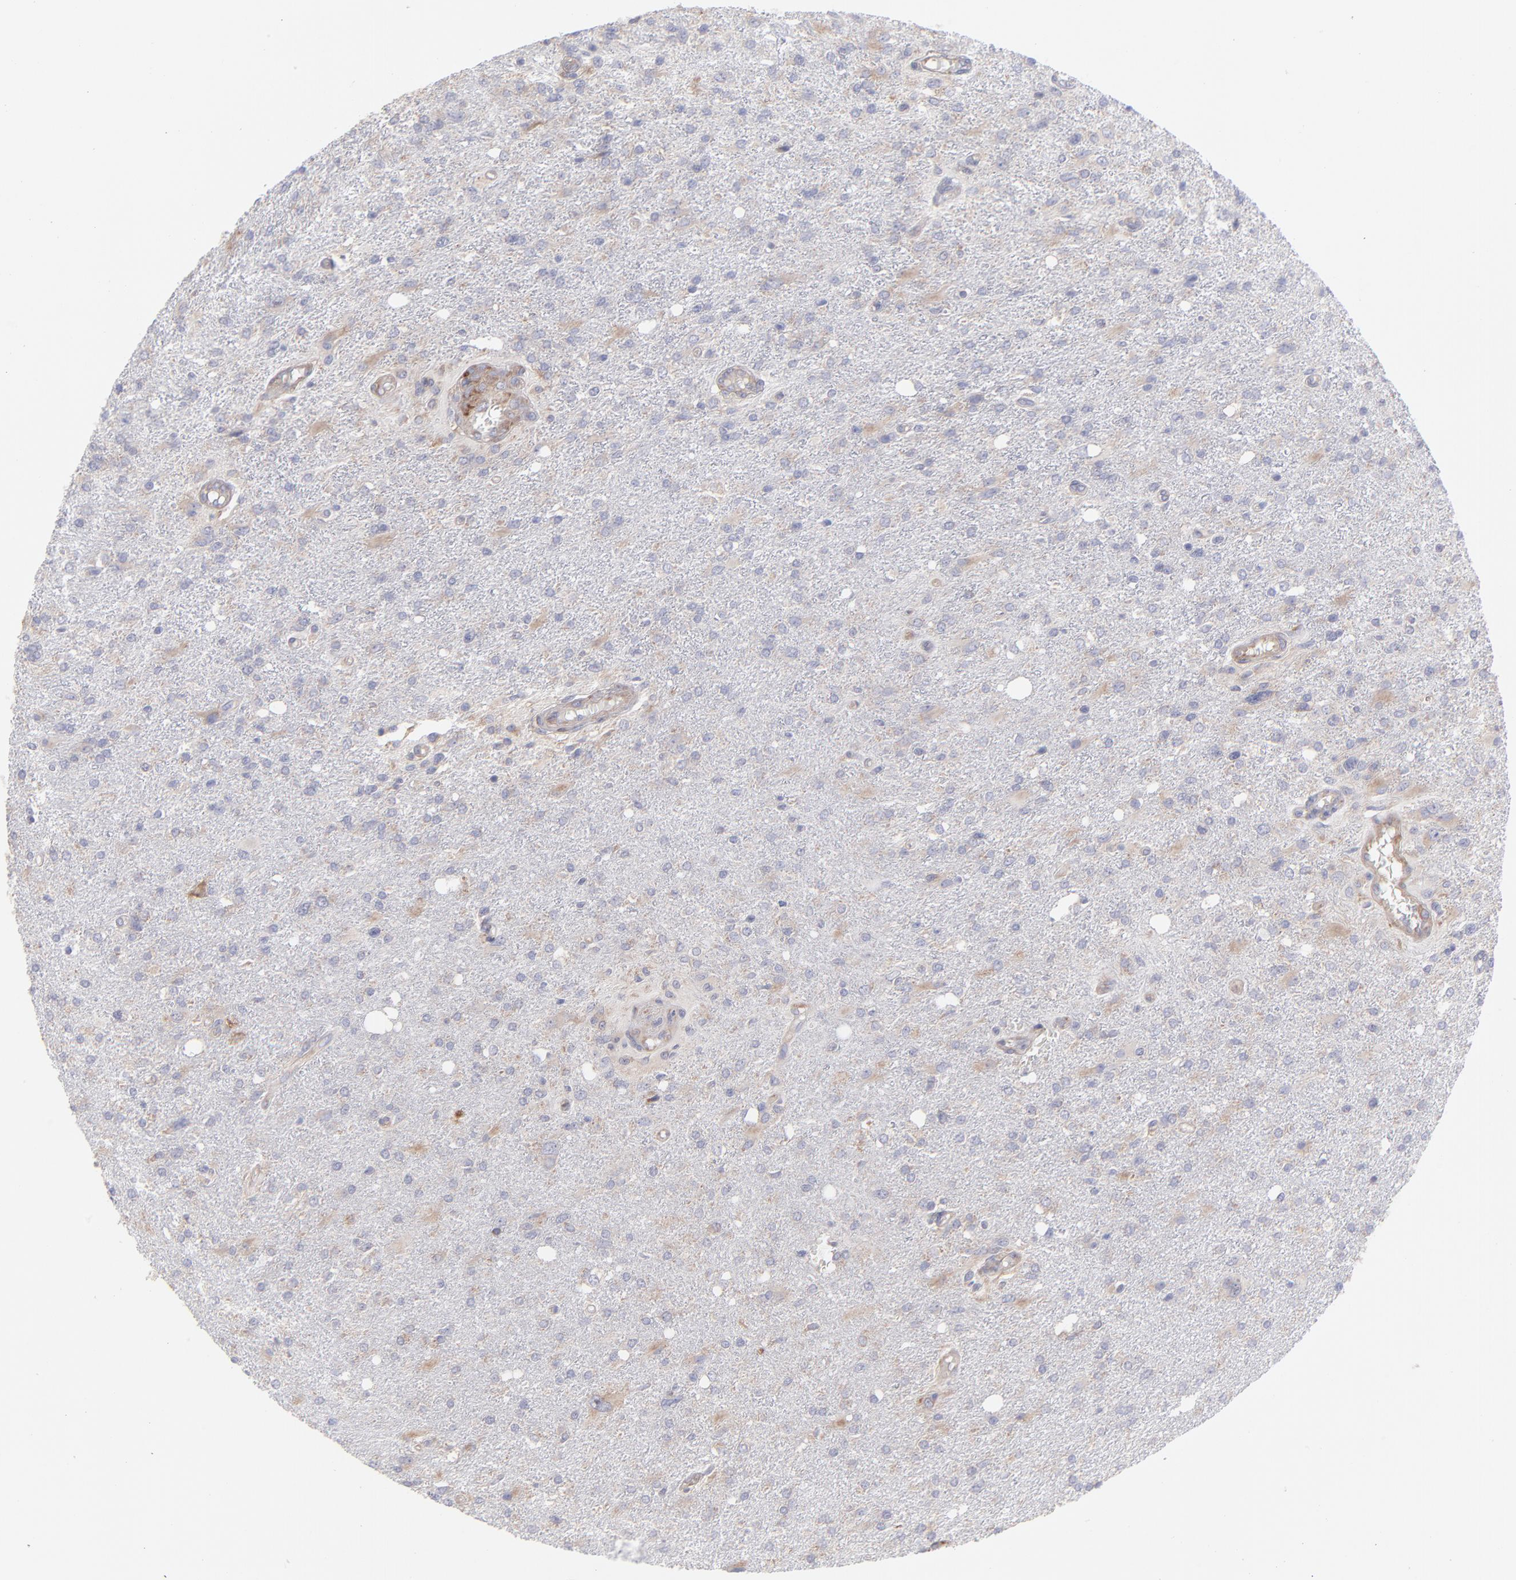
{"staining": {"intensity": "negative", "quantity": "none", "location": "none"}, "tissue": "glioma", "cell_type": "Tumor cells", "image_type": "cancer", "snomed": [{"axis": "morphology", "description": "Glioma, malignant, High grade"}, {"axis": "topography", "description": "Cerebral cortex"}], "caption": "Immunohistochemistry of human glioma demonstrates no expression in tumor cells.", "gene": "RPLP0", "patient": {"sex": "male", "age": 76}}